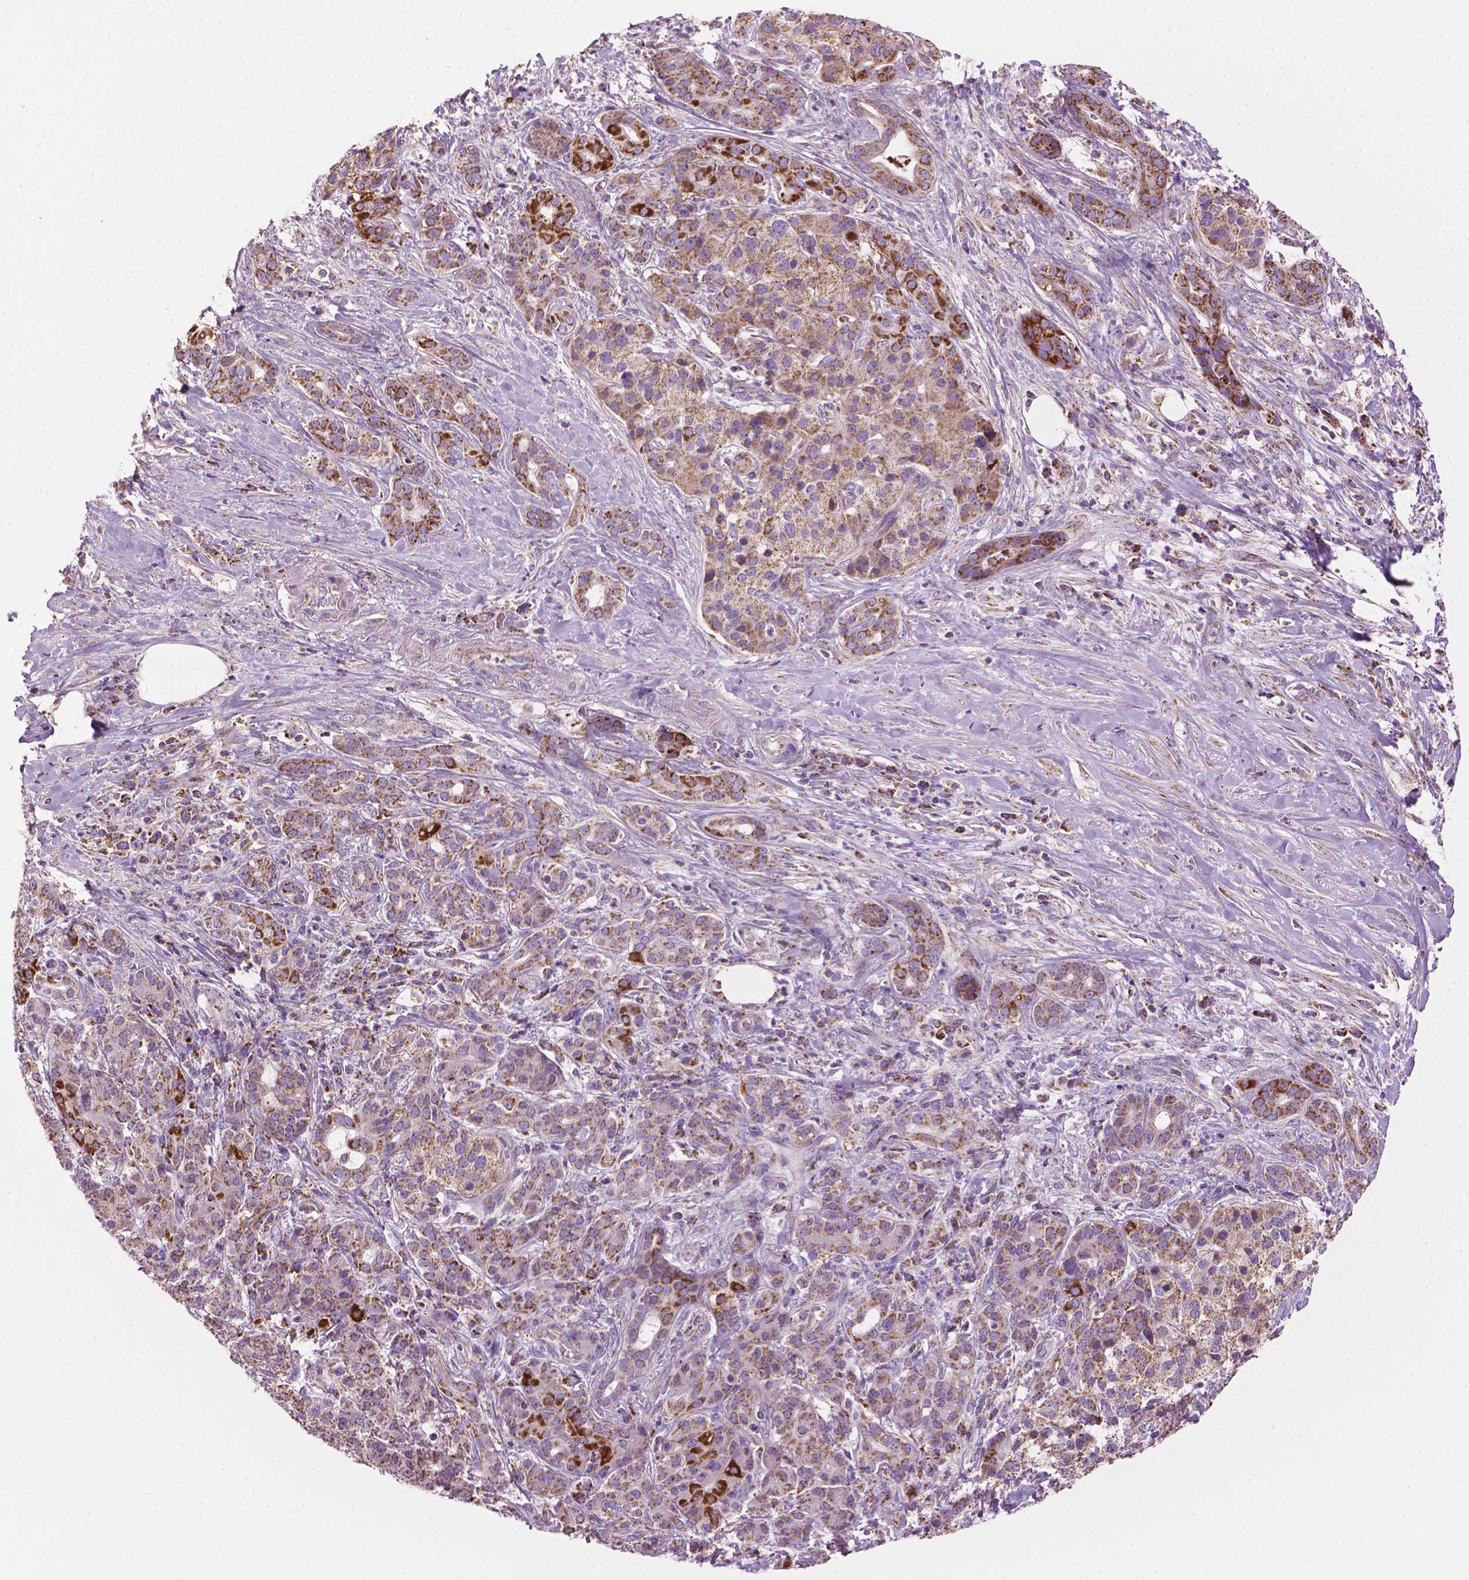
{"staining": {"intensity": "moderate", "quantity": ">75%", "location": "cytoplasmic/membranous"}, "tissue": "pancreatic cancer", "cell_type": "Tumor cells", "image_type": "cancer", "snomed": [{"axis": "morphology", "description": "Normal tissue, NOS"}, {"axis": "morphology", "description": "Inflammation, NOS"}, {"axis": "morphology", "description": "Adenocarcinoma, NOS"}, {"axis": "topography", "description": "Pancreas"}], "caption": "Protein analysis of pancreatic adenocarcinoma tissue reveals moderate cytoplasmic/membranous staining in about >75% of tumor cells.", "gene": "VDAC1", "patient": {"sex": "male", "age": 57}}